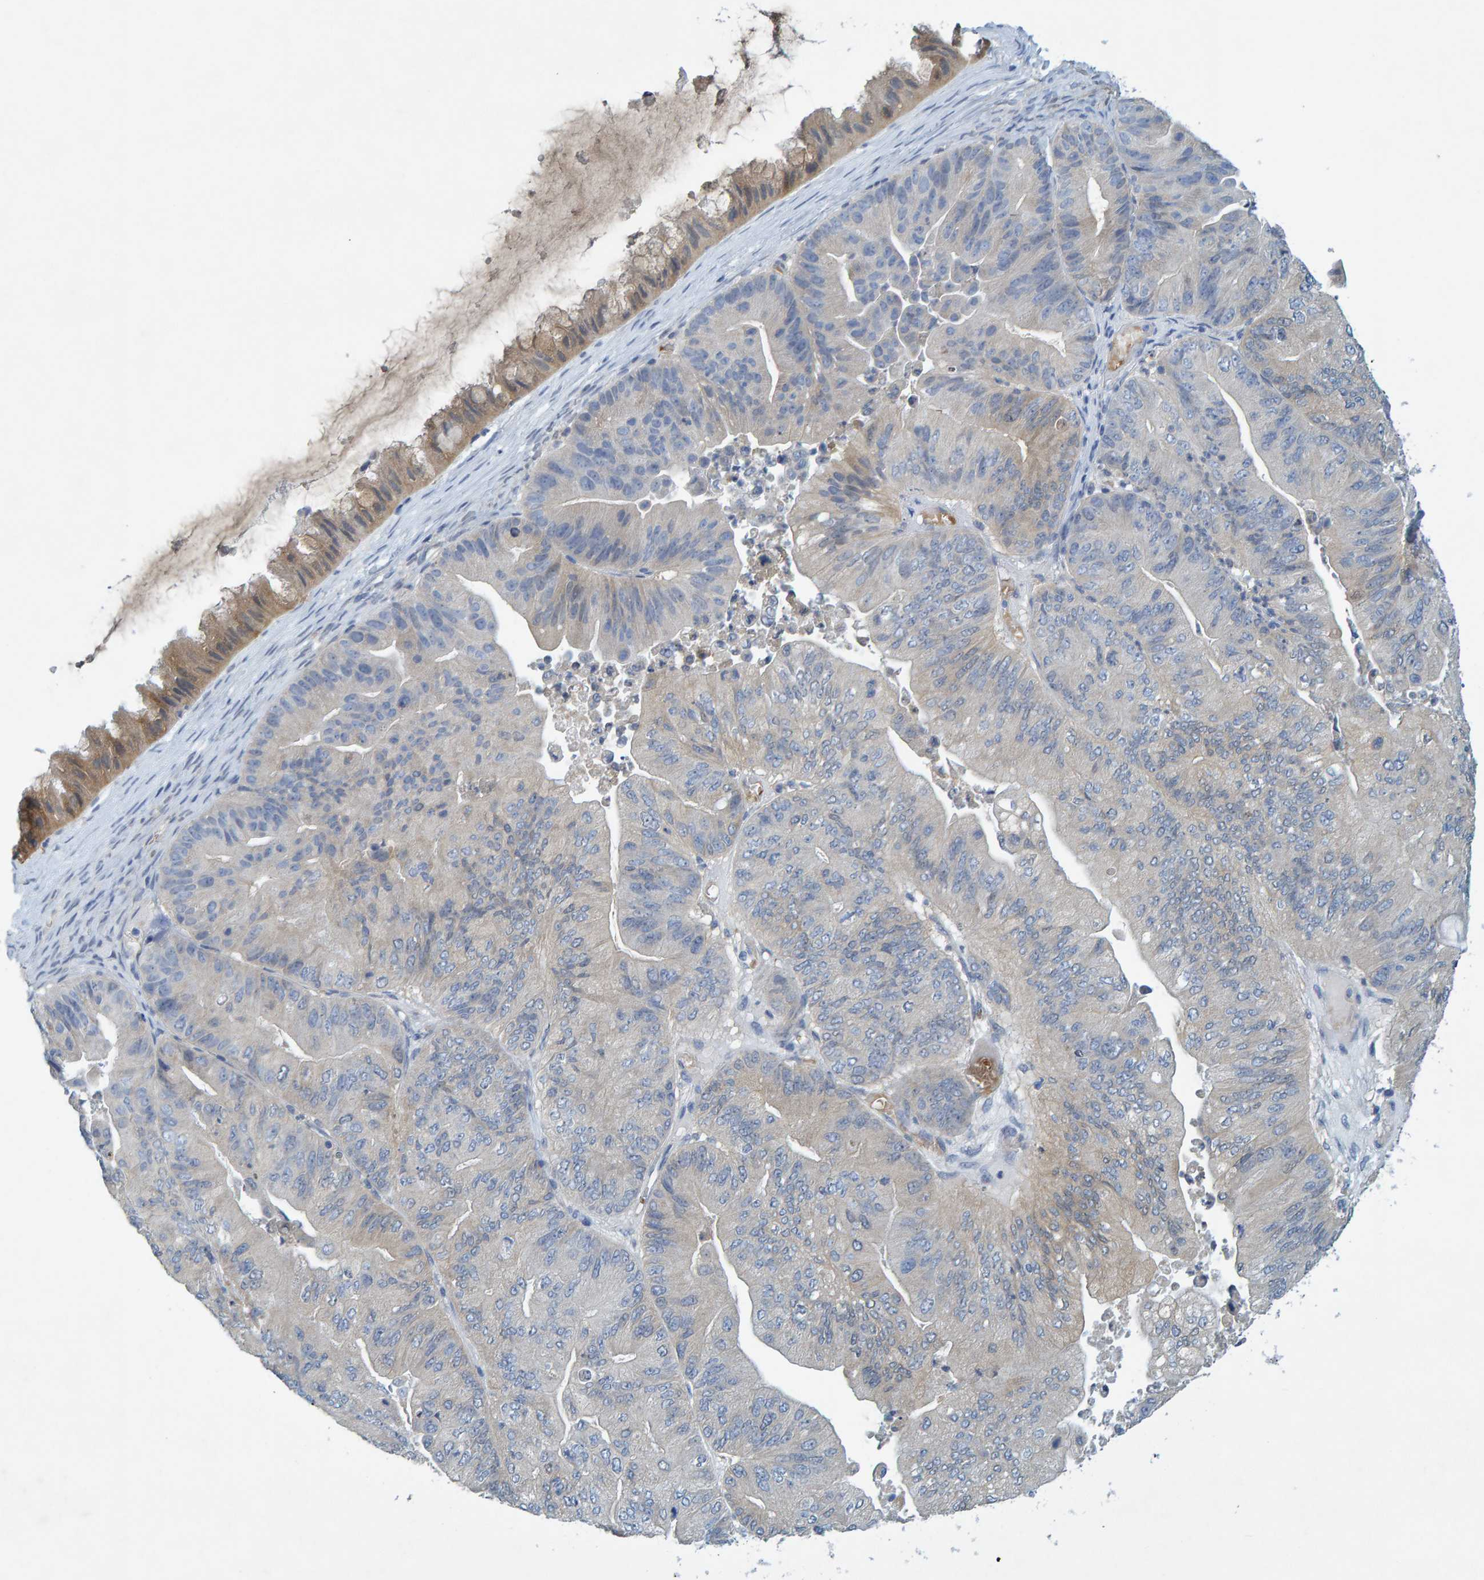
{"staining": {"intensity": "weak", "quantity": "<25%", "location": "cytoplasmic/membranous"}, "tissue": "ovarian cancer", "cell_type": "Tumor cells", "image_type": "cancer", "snomed": [{"axis": "morphology", "description": "Cystadenocarcinoma, mucinous, NOS"}, {"axis": "topography", "description": "Ovary"}], "caption": "The micrograph reveals no staining of tumor cells in ovarian mucinous cystadenocarcinoma. The staining is performed using DAB brown chromogen with nuclei counter-stained in using hematoxylin.", "gene": "ALAD", "patient": {"sex": "female", "age": 61}}